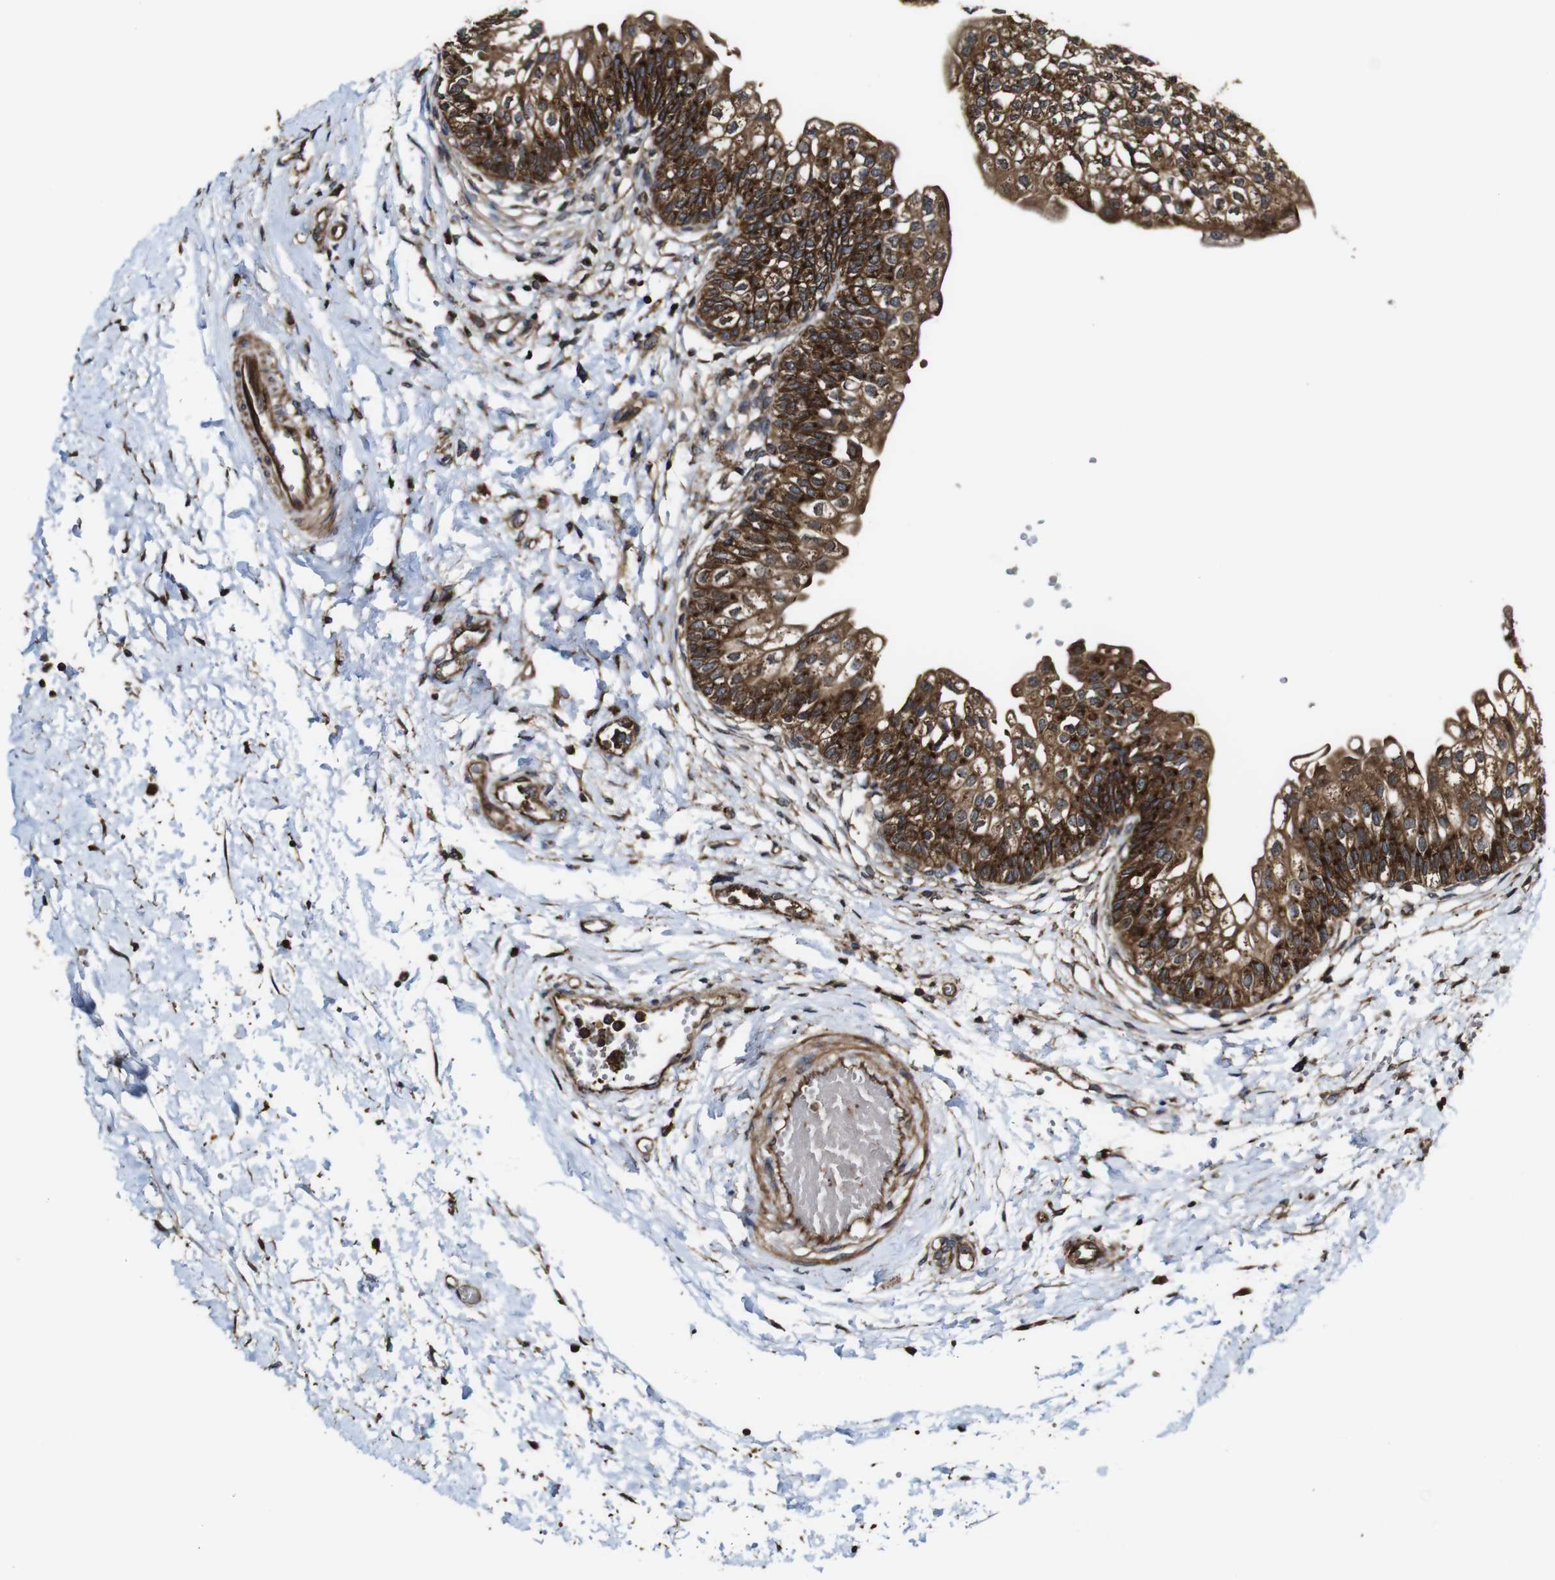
{"staining": {"intensity": "strong", "quantity": ">75%", "location": "cytoplasmic/membranous"}, "tissue": "urinary bladder", "cell_type": "Urothelial cells", "image_type": "normal", "snomed": [{"axis": "morphology", "description": "Normal tissue, NOS"}, {"axis": "topography", "description": "Urinary bladder"}], "caption": "This micrograph displays immunohistochemistry (IHC) staining of benign human urinary bladder, with high strong cytoplasmic/membranous positivity in approximately >75% of urothelial cells.", "gene": "TNIK", "patient": {"sex": "male", "age": 55}}